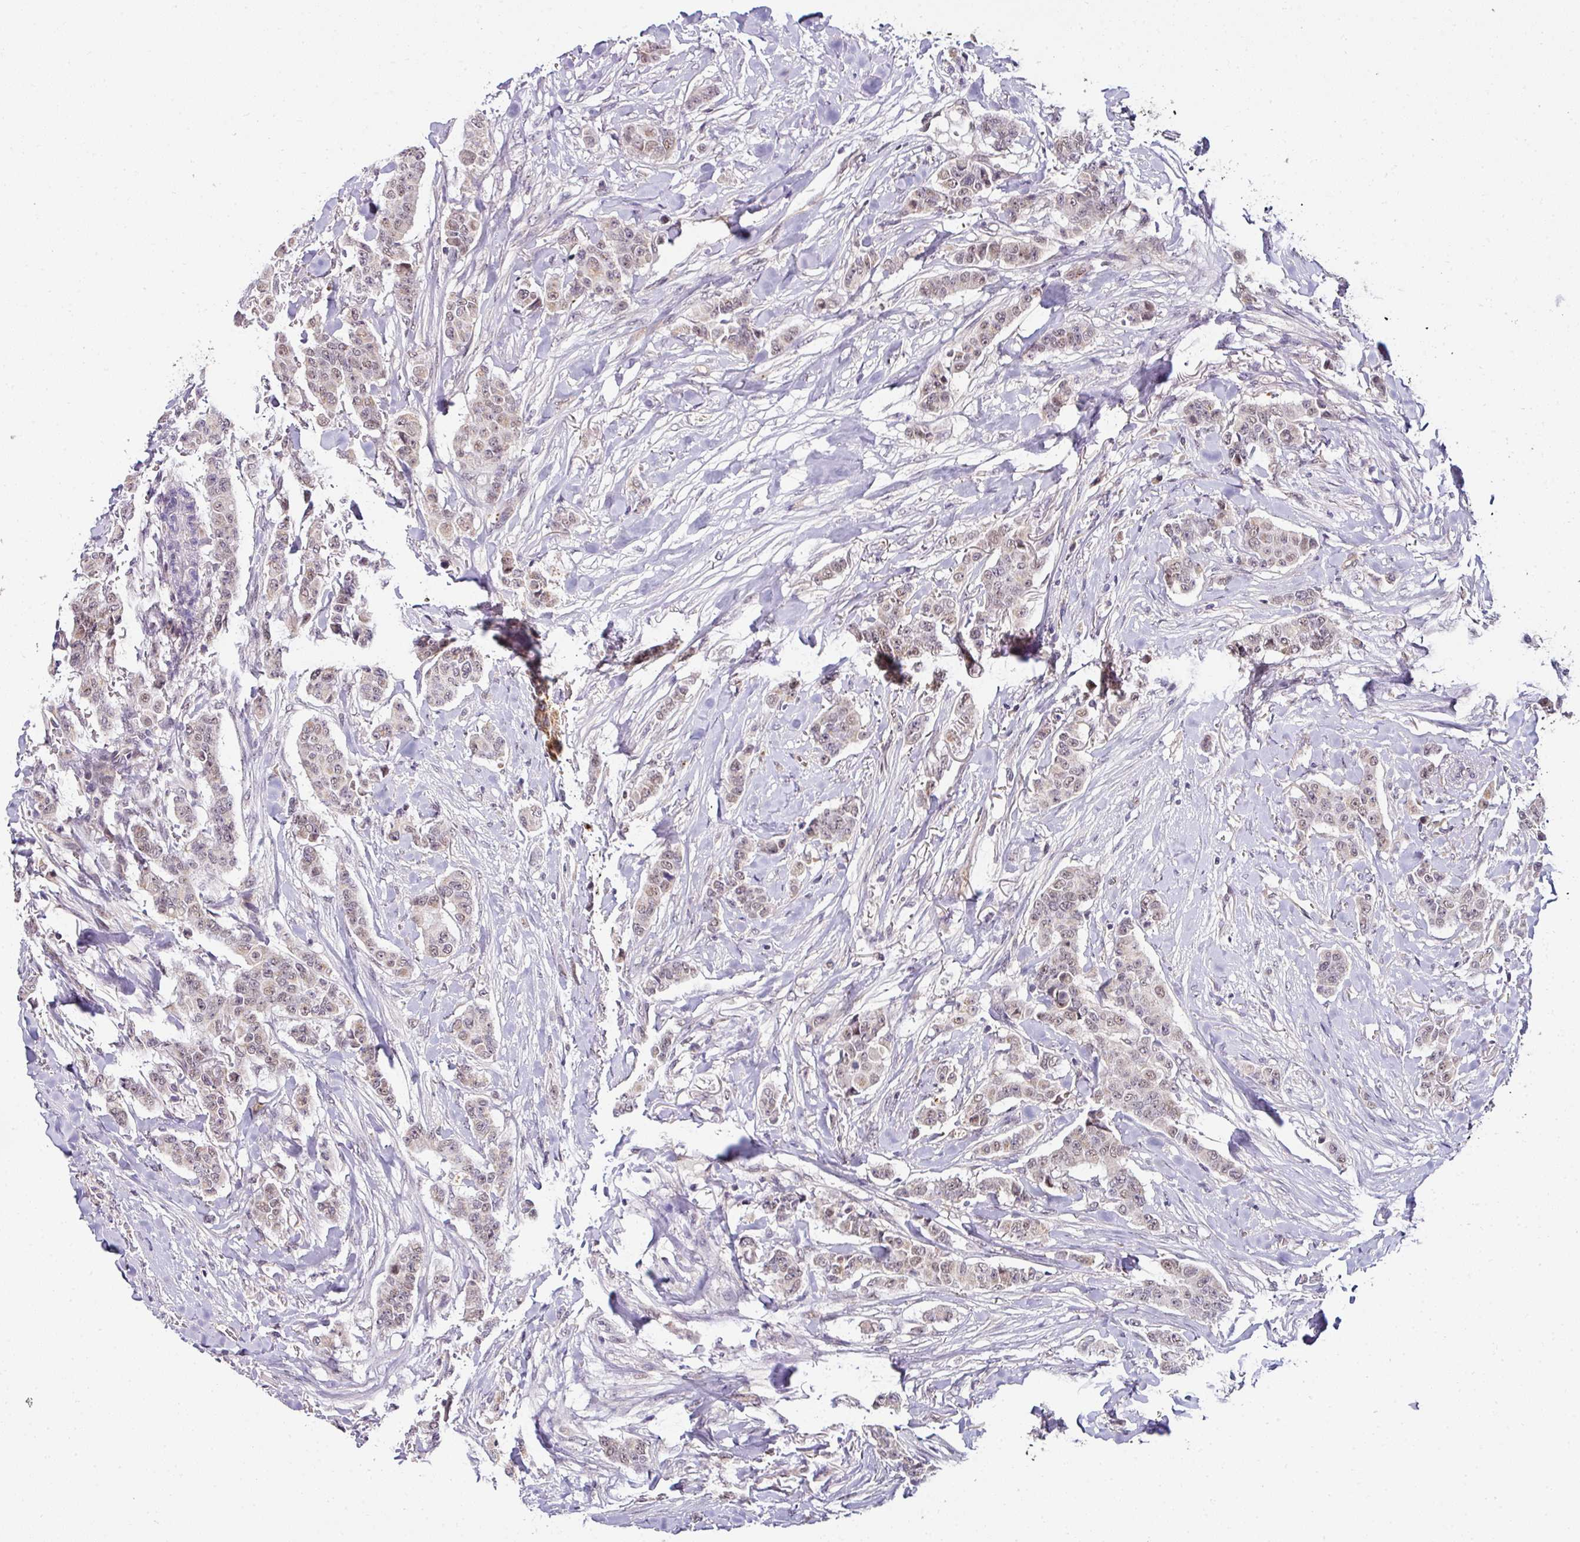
{"staining": {"intensity": "weak", "quantity": "25%-75%", "location": "cytoplasmic/membranous"}, "tissue": "breast cancer", "cell_type": "Tumor cells", "image_type": "cancer", "snomed": [{"axis": "morphology", "description": "Duct carcinoma"}, {"axis": "topography", "description": "Breast"}], "caption": "Weak cytoplasmic/membranous staining is appreciated in about 25%-75% of tumor cells in intraductal carcinoma (breast).", "gene": "NAPSA", "patient": {"sex": "female", "age": 40}}